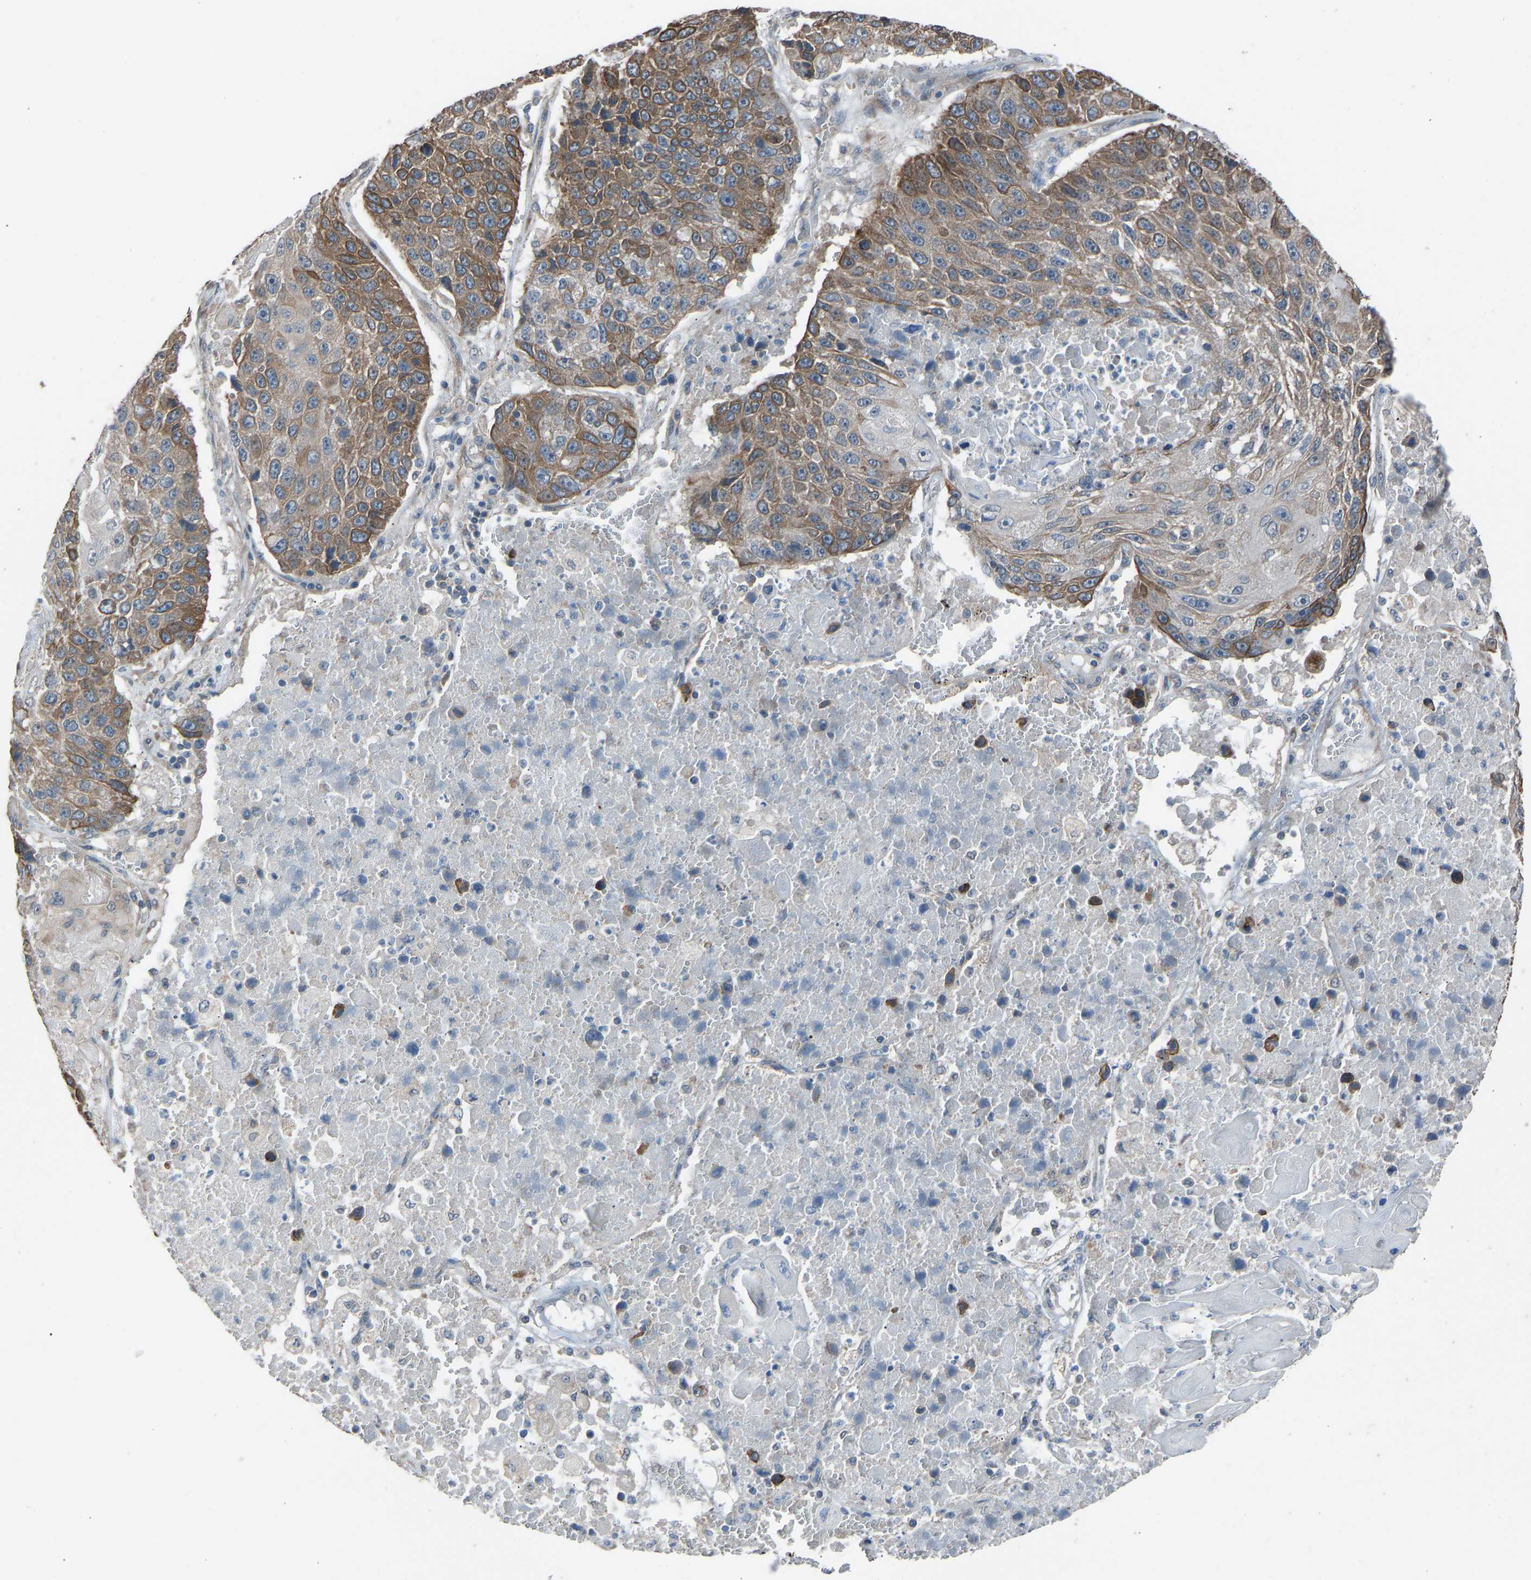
{"staining": {"intensity": "moderate", "quantity": ">75%", "location": "cytoplasmic/membranous"}, "tissue": "lung cancer", "cell_type": "Tumor cells", "image_type": "cancer", "snomed": [{"axis": "morphology", "description": "Squamous cell carcinoma, NOS"}, {"axis": "topography", "description": "Lung"}], "caption": "Immunohistochemistry (IHC) (DAB (3,3'-diaminobenzidine)) staining of lung cancer (squamous cell carcinoma) reveals moderate cytoplasmic/membranous protein positivity in about >75% of tumor cells. The staining is performed using DAB brown chromogen to label protein expression. The nuclei are counter-stained blue using hematoxylin.", "gene": "SLC43A1", "patient": {"sex": "male", "age": 61}}